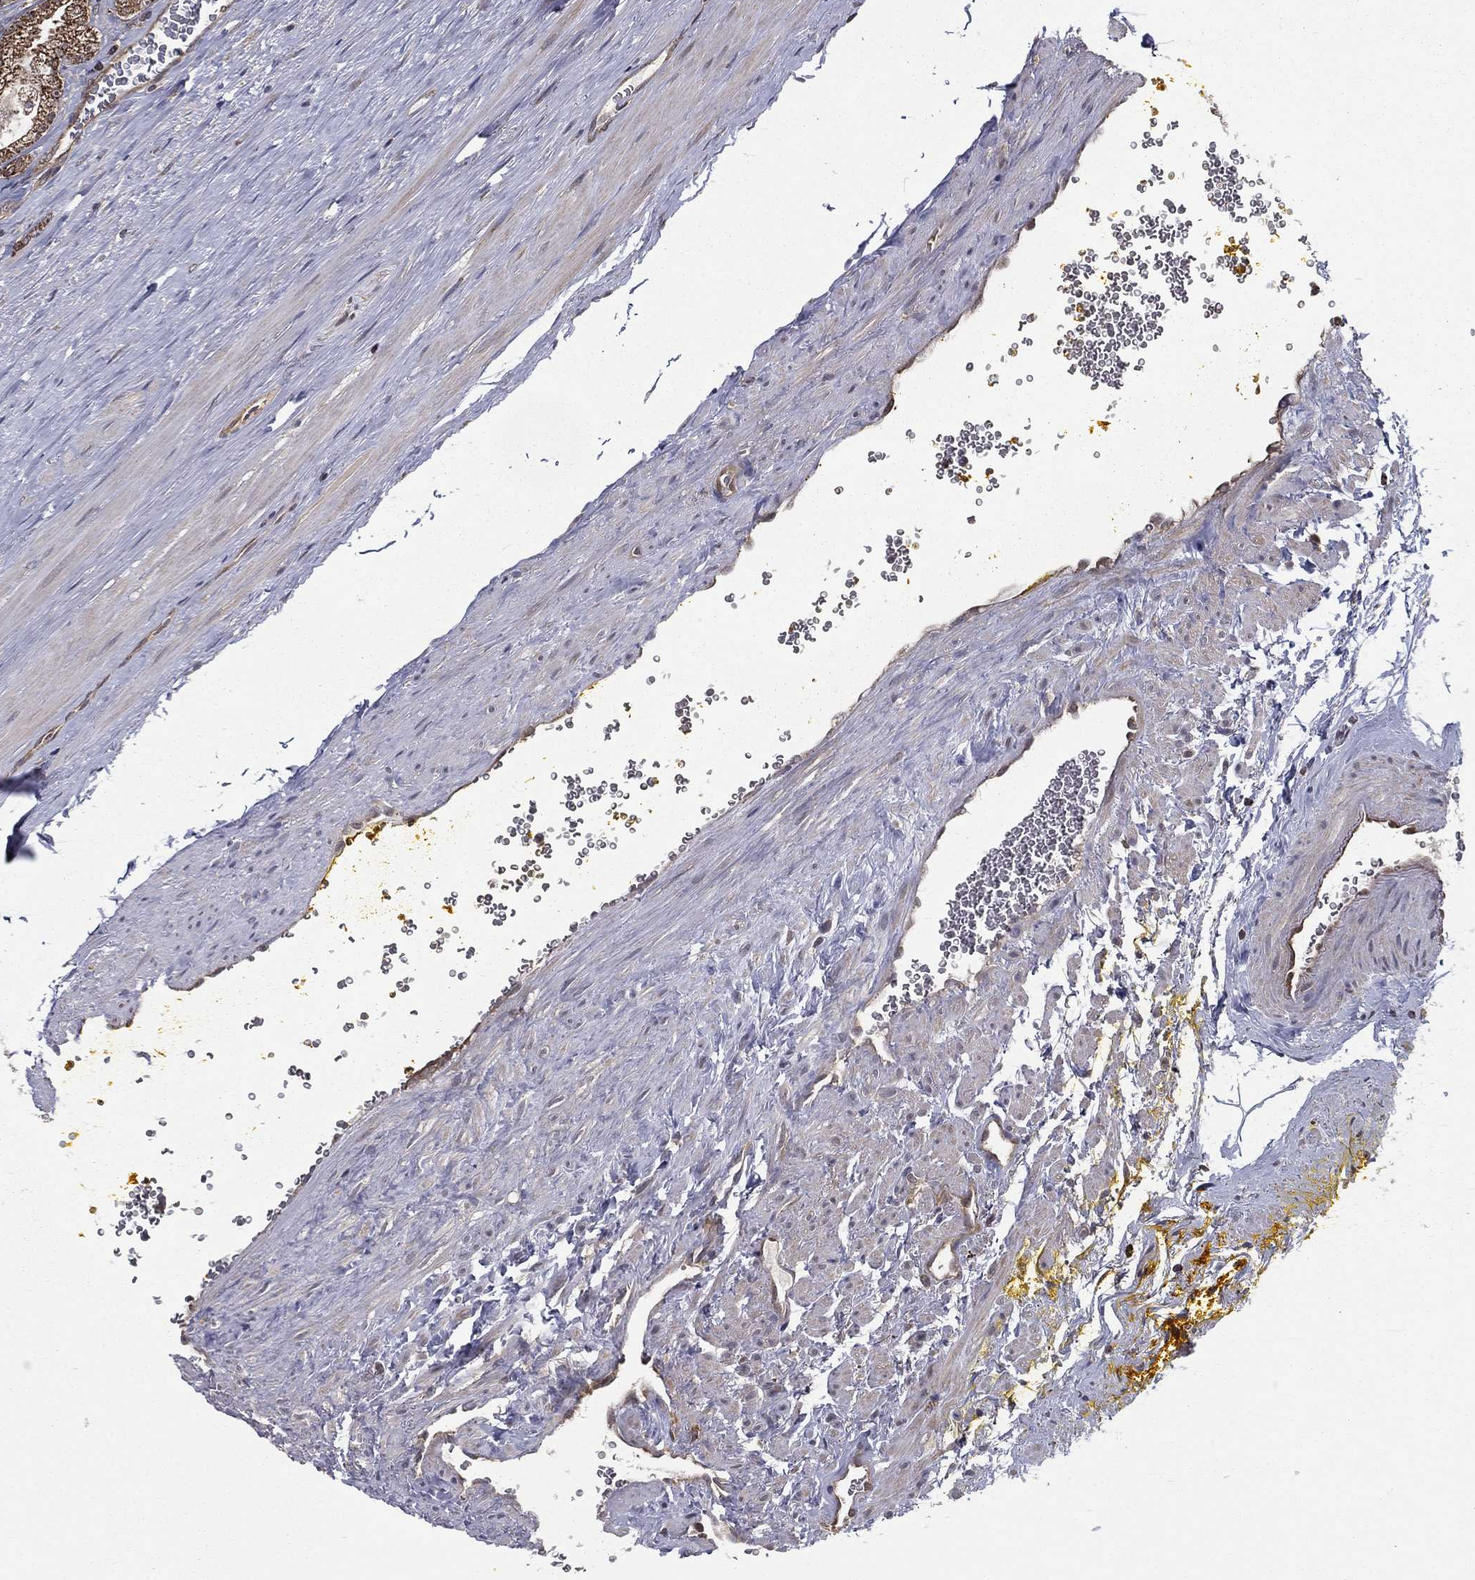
{"staining": {"intensity": "moderate", "quantity": ">75%", "location": "cytoplasmic/membranous"}, "tissue": "prostate cancer", "cell_type": "Tumor cells", "image_type": "cancer", "snomed": [{"axis": "morphology", "description": "Adenocarcinoma, NOS"}, {"axis": "topography", "description": "Prostate"}], "caption": "High-magnification brightfield microscopy of prostate cancer stained with DAB (brown) and counterstained with hematoxylin (blue). tumor cells exhibit moderate cytoplasmic/membranous staining is appreciated in about>75% of cells.", "gene": "RIGI", "patient": {"sex": "male", "age": 67}}